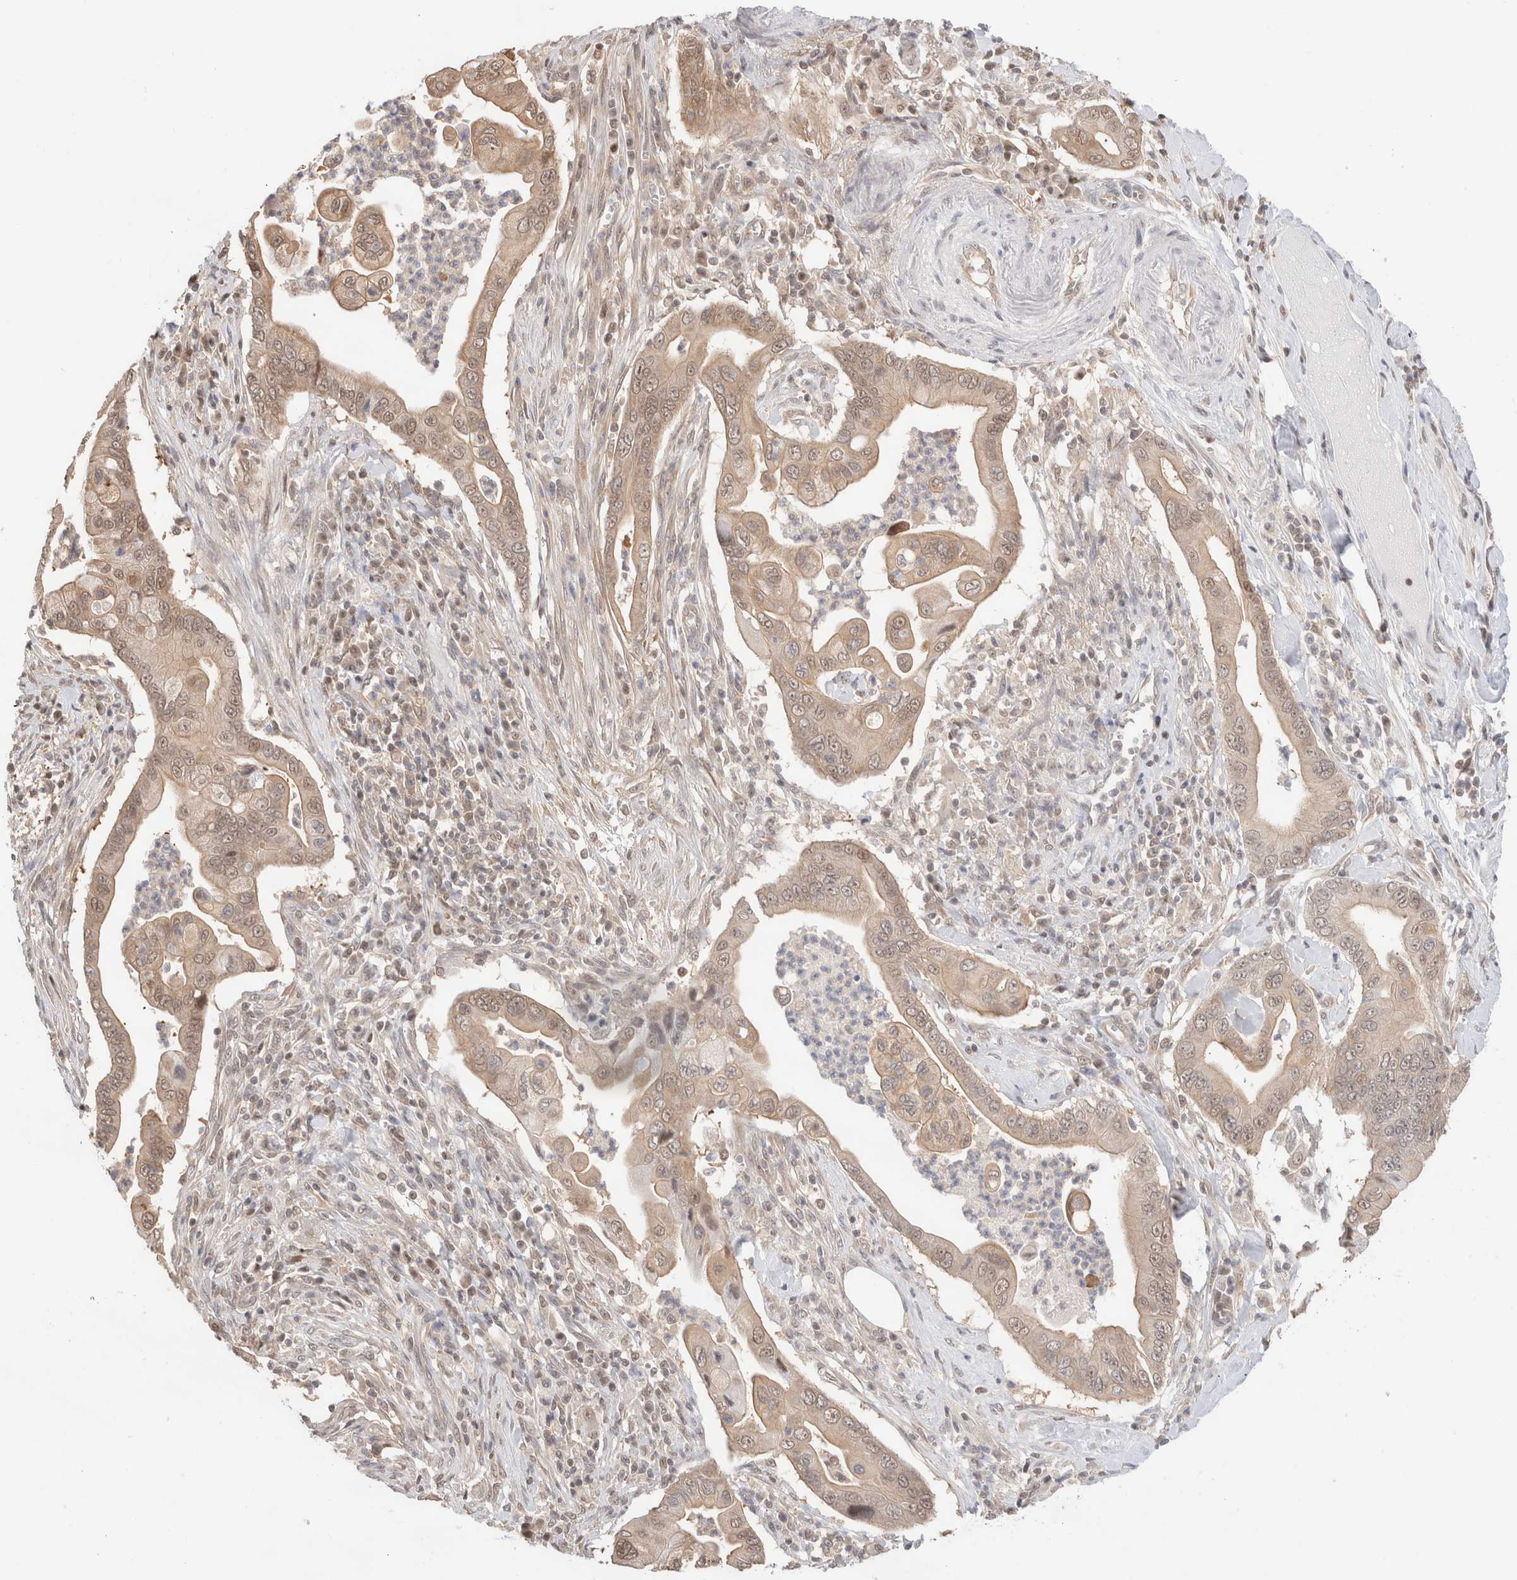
{"staining": {"intensity": "moderate", "quantity": ">75%", "location": "cytoplasmic/membranous,nuclear"}, "tissue": "pancreatic cancer", "cell_type": "Tumor cells", "image_type": "cancer", "snomed": [{"axis": "morphology", "description": "Adenocarcinoma, NOS"}, {"axis": "topography", "description": "Pancreas"}], "caption": "Protein expression analysis of pancreatic cancer (adenocarcinoma) demonstrates moderate cytoplasmic/membranous and nuclear staining in about >75% of tumor cells.", "gene": "C17orf97", "patient": {"sex": "male", "age": 78}}